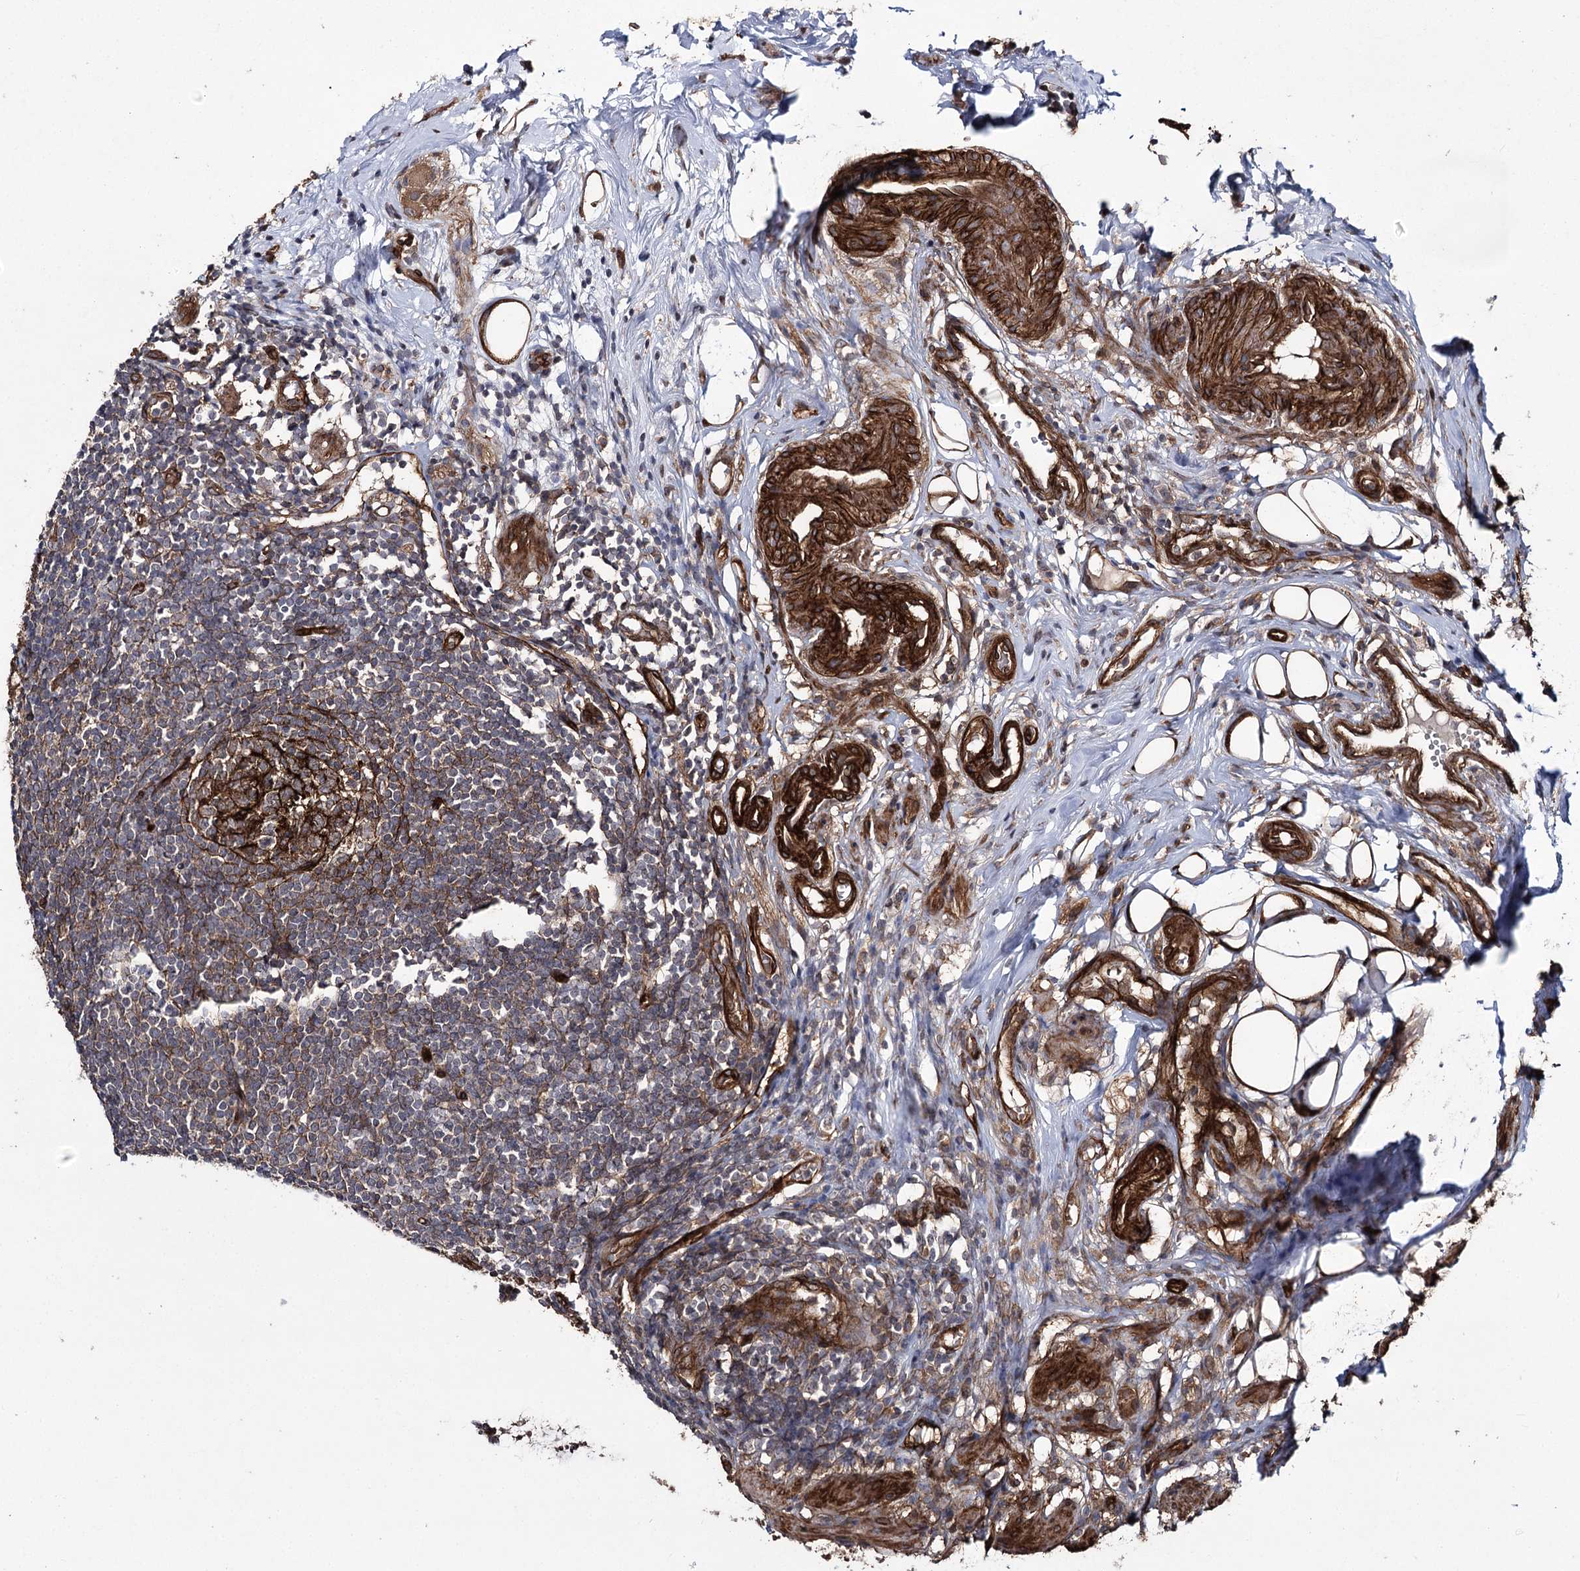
{"staining": {"intensity": "strong", "quantity": ">75%", "location": "cytoplasmic/membranous"}, "tissue": "appendix", "cell_type": "Glandular cells", "image_type": "normal", "snomed": [{"axis": "morphology", "description": "Normal tissue, NOS"}, {"axis": "topography", "description": "Appendix"}], "caption": "A histopathology image showing strong cytoplasmic/membranous expression in about >75% of glandular cells in unremarkable appendix, as visualized by brown immunohistochemical staining.", "gene": "MYO1C", "patient": {"sex": "female", "age": 62}}